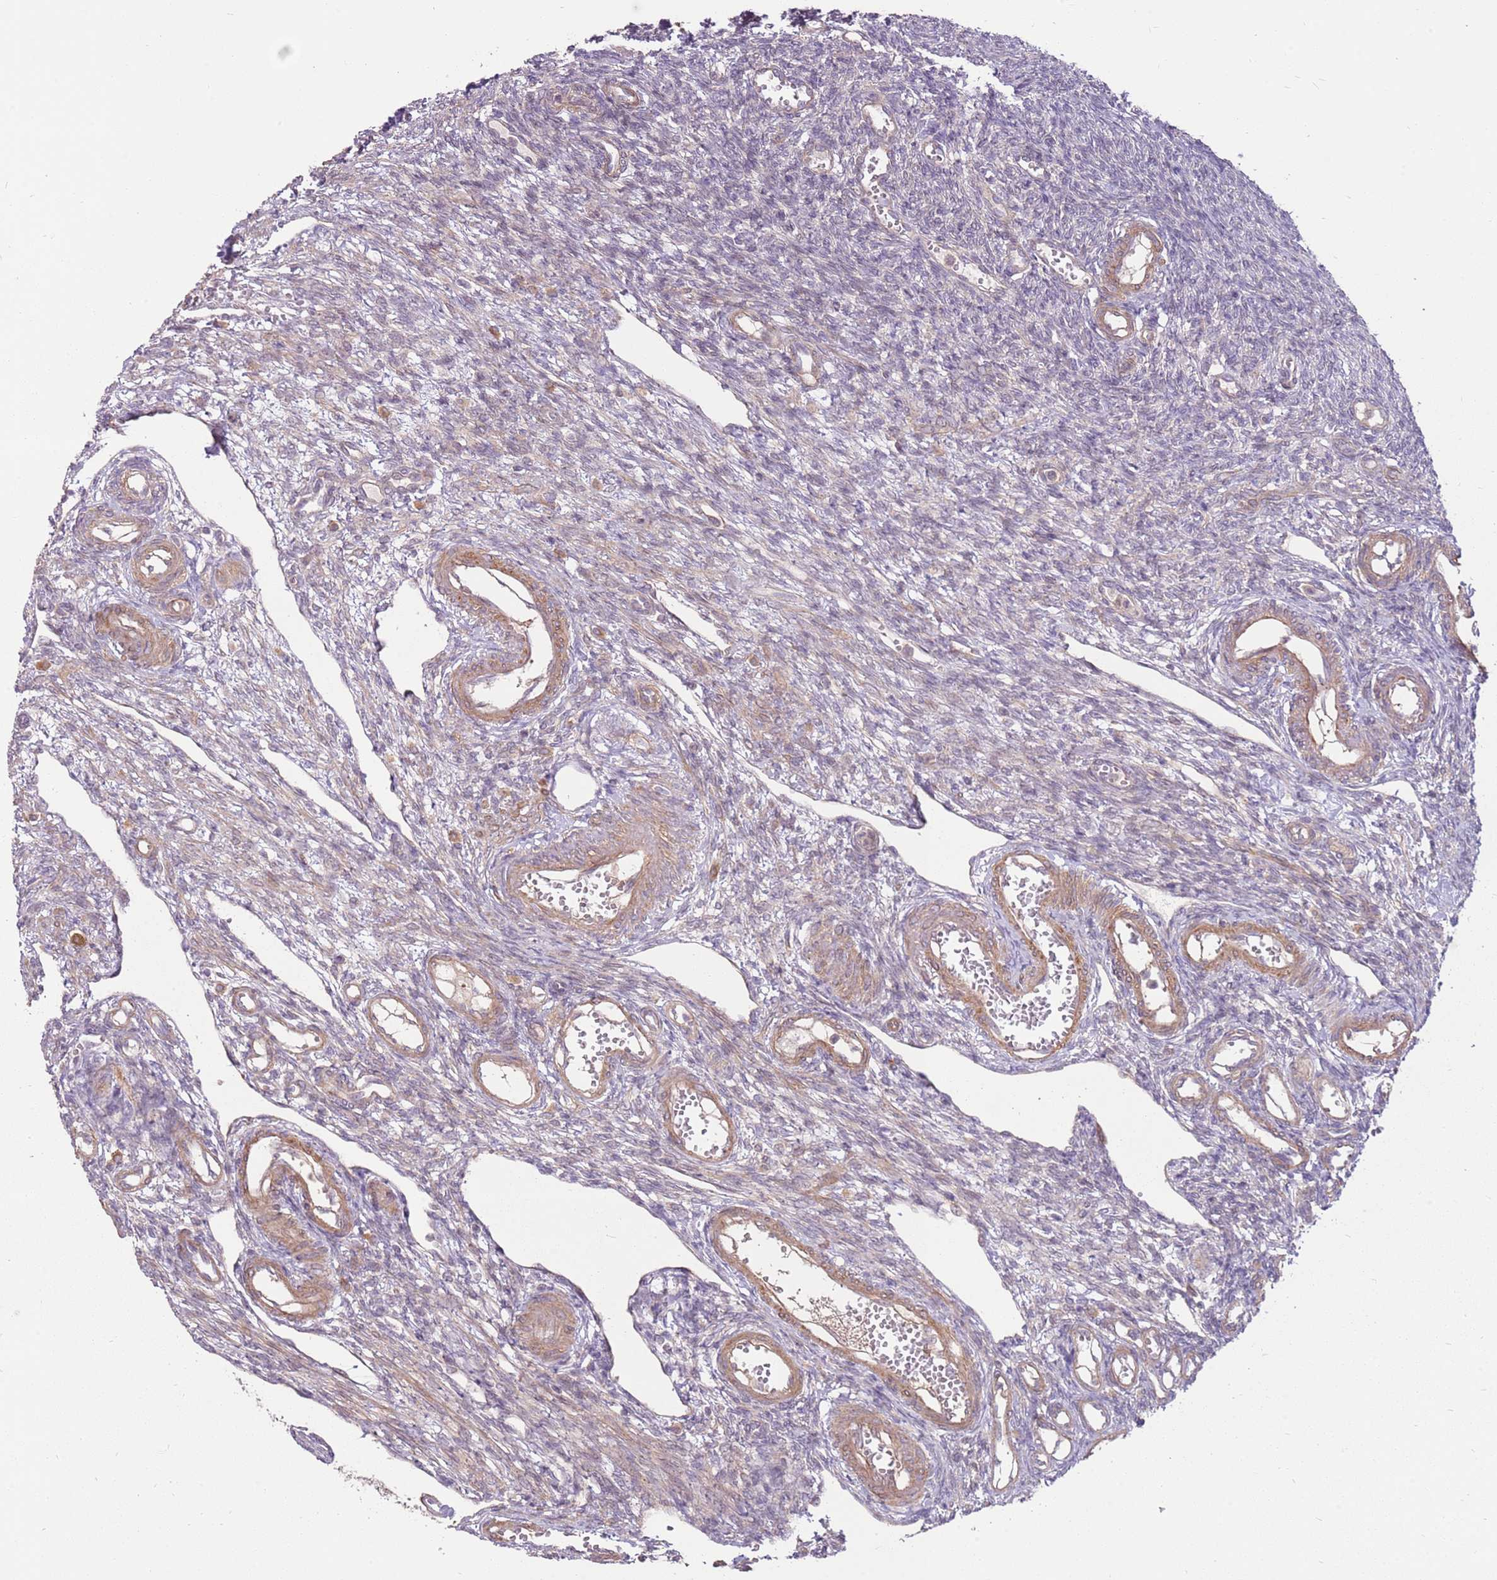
{"staining": {"intensity": "weak", "quantity": "<25%", "location": "cytoplasmic/membranous"}, "tissue": "ovary", "cell_type": "Ovarian stroma cells", "image_type": "normal", "snomed": [{"axis": "morphology", "description": "Normal tissue, NOS"}, {"axis": "morphology", "description": "Cyst, NOS"}, {"axis": "topography", "description": "Ovary"}], "caption": "Immunohistochemistry (IHC) histopathology image of benign ovary: human ovary stained with DAB (3,3'-diaminobenzidine) shows no significant protein staining in ovarian stroma cells.", "gene": "SPATA31D1", "patient": {"sex": "female", "age": 33}}